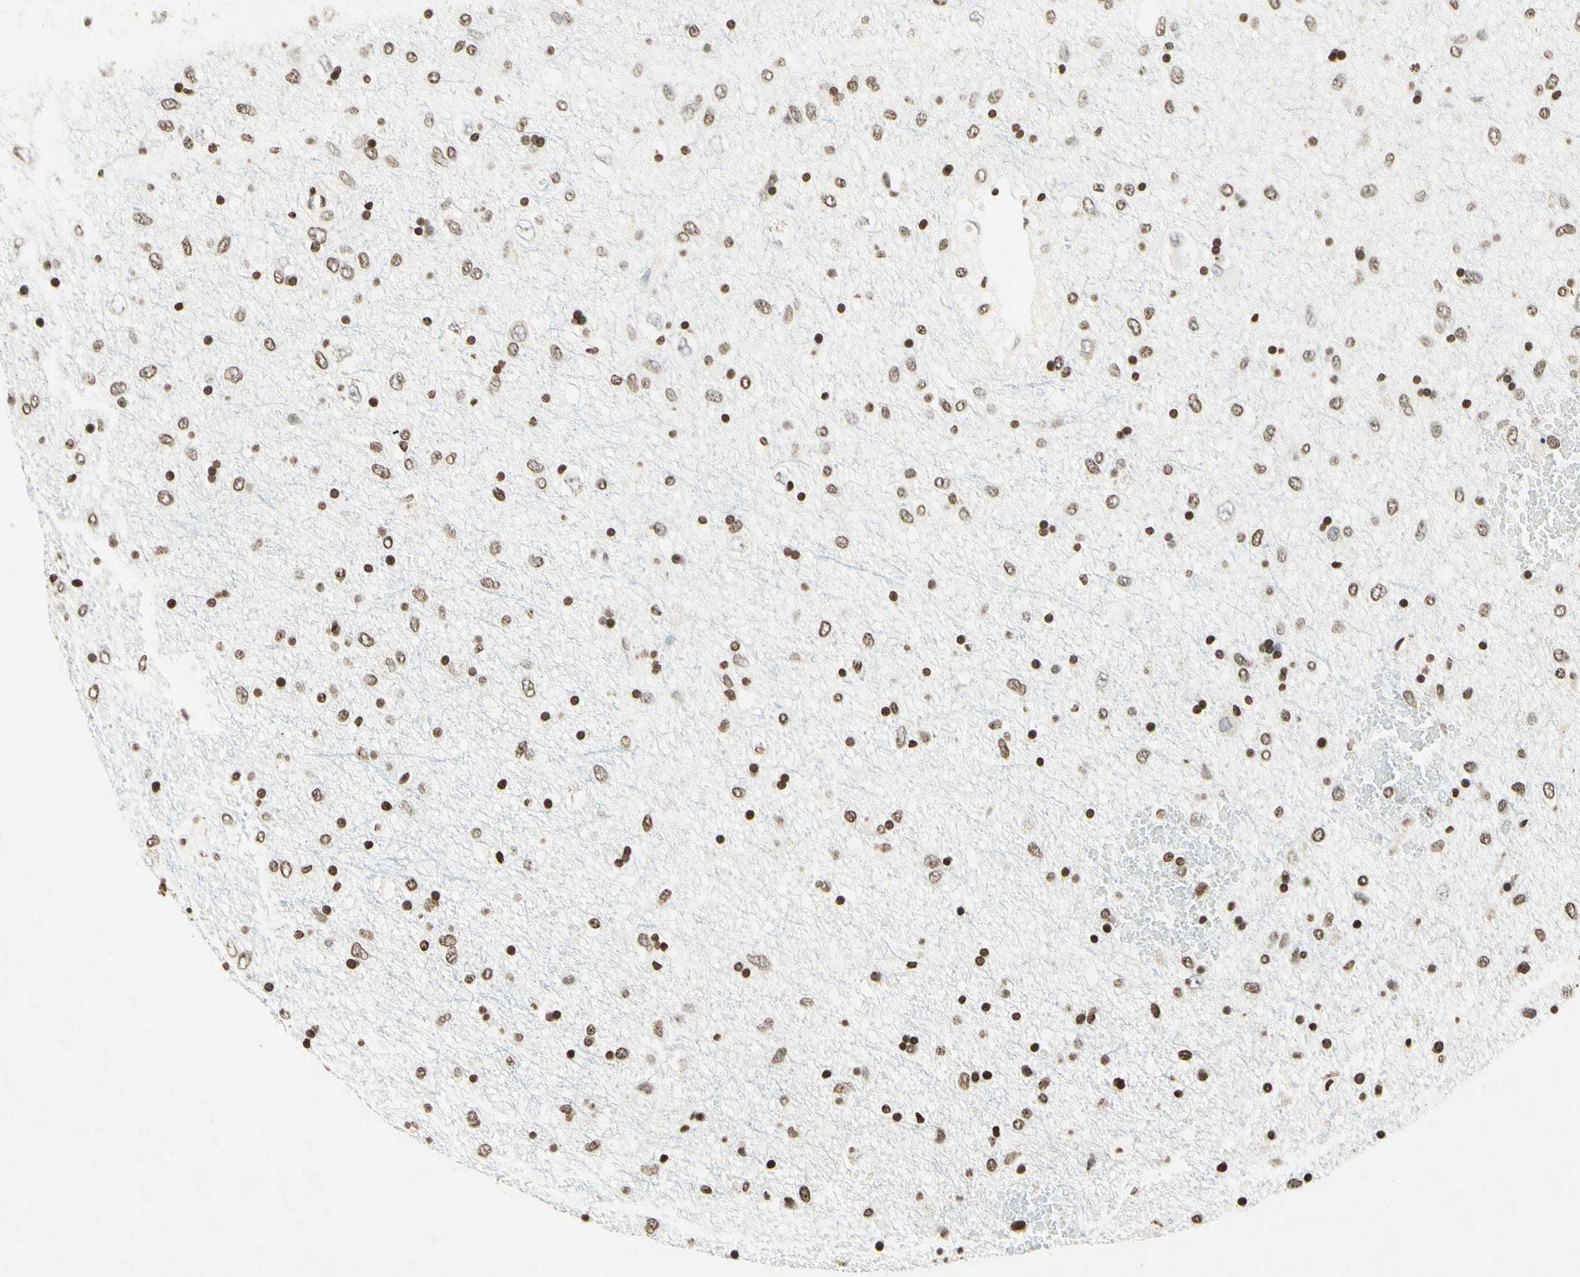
{"staining": {"intensity": "moderate", "quantity": ">75%", "location": "nuclear"}, "tissue": "glioma", "cell_type": "Tumor cells", "image_type": "cancer", "snomed": [{"axis": "morphology", "description": "Glioma, malignant, Low grade"}, {"axis": "topography", "description": "Brain"}], "caption": "A high-resolution histopathology image shows IHC staining of glioma, which exhibits moderate nuclear expression in approximately >75% of tumor cells. (IHC, brightfield microscopy, high magnification).", "gene": "MSH2", "patient": {"sex": "male", "age": 77}}